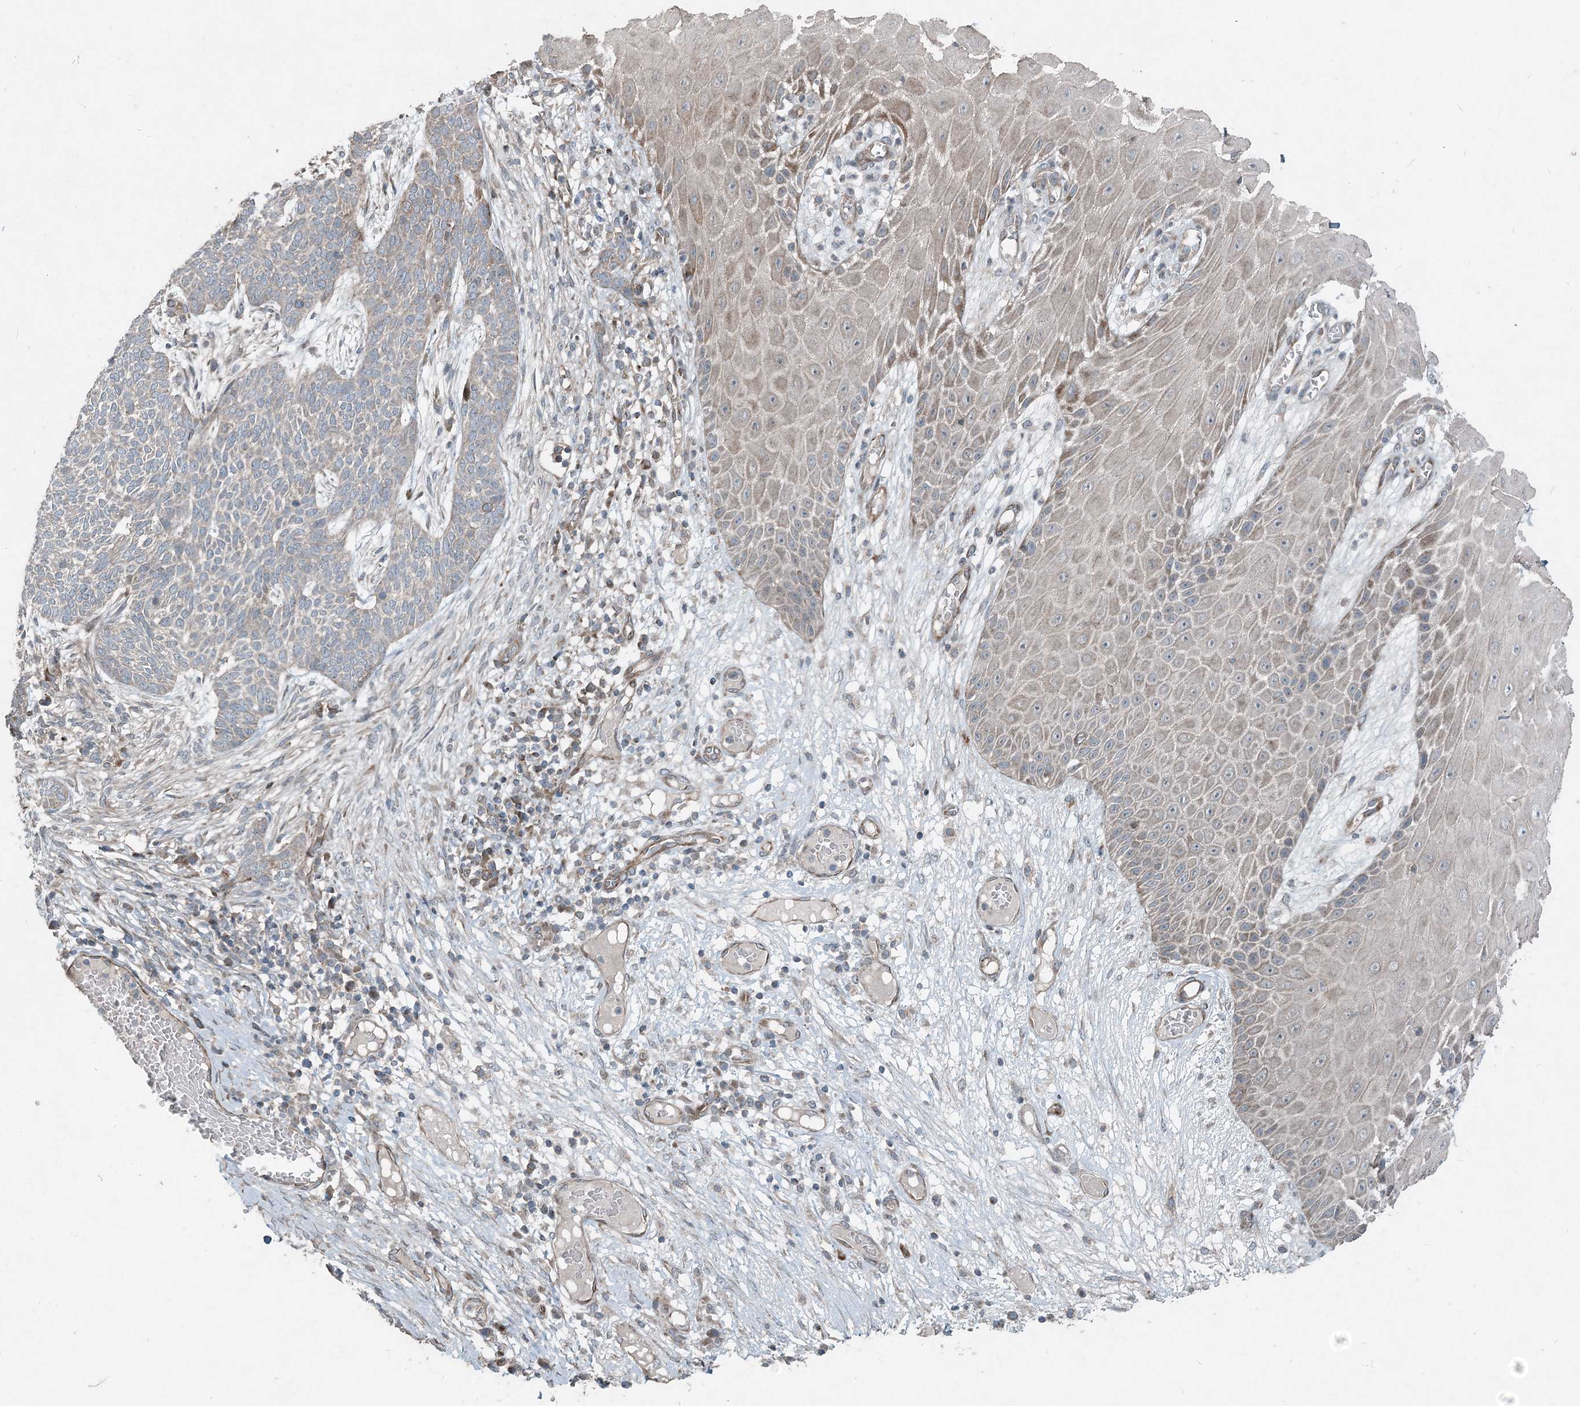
{"staining": {"intensity": "negative", "quantity": "none", "location": "none"}, "tissue": "skin cancer", "cell_type": "Tumor cells", "image_type": "cancer", "snomed": [{"axis": "morphology", "description": "Normal tissue, NOS"}, {"axis": "morphology", "description": "Basal cell carcinoma"}, {"axis": "topography", "description": "Skin"}], "caption": "Protein analysis of skin basal cell carcinoma demonstrates no significant staining in tumor cells. The staining was performed using DAB (3,3'-diaminobenzidine) to visualize the protein expression in brown, while the nuclei were stained in blue with hematoxylin (Magnification: 20x).", "gene": "INTU", "patient": {"sex": "male", "age": 64}}